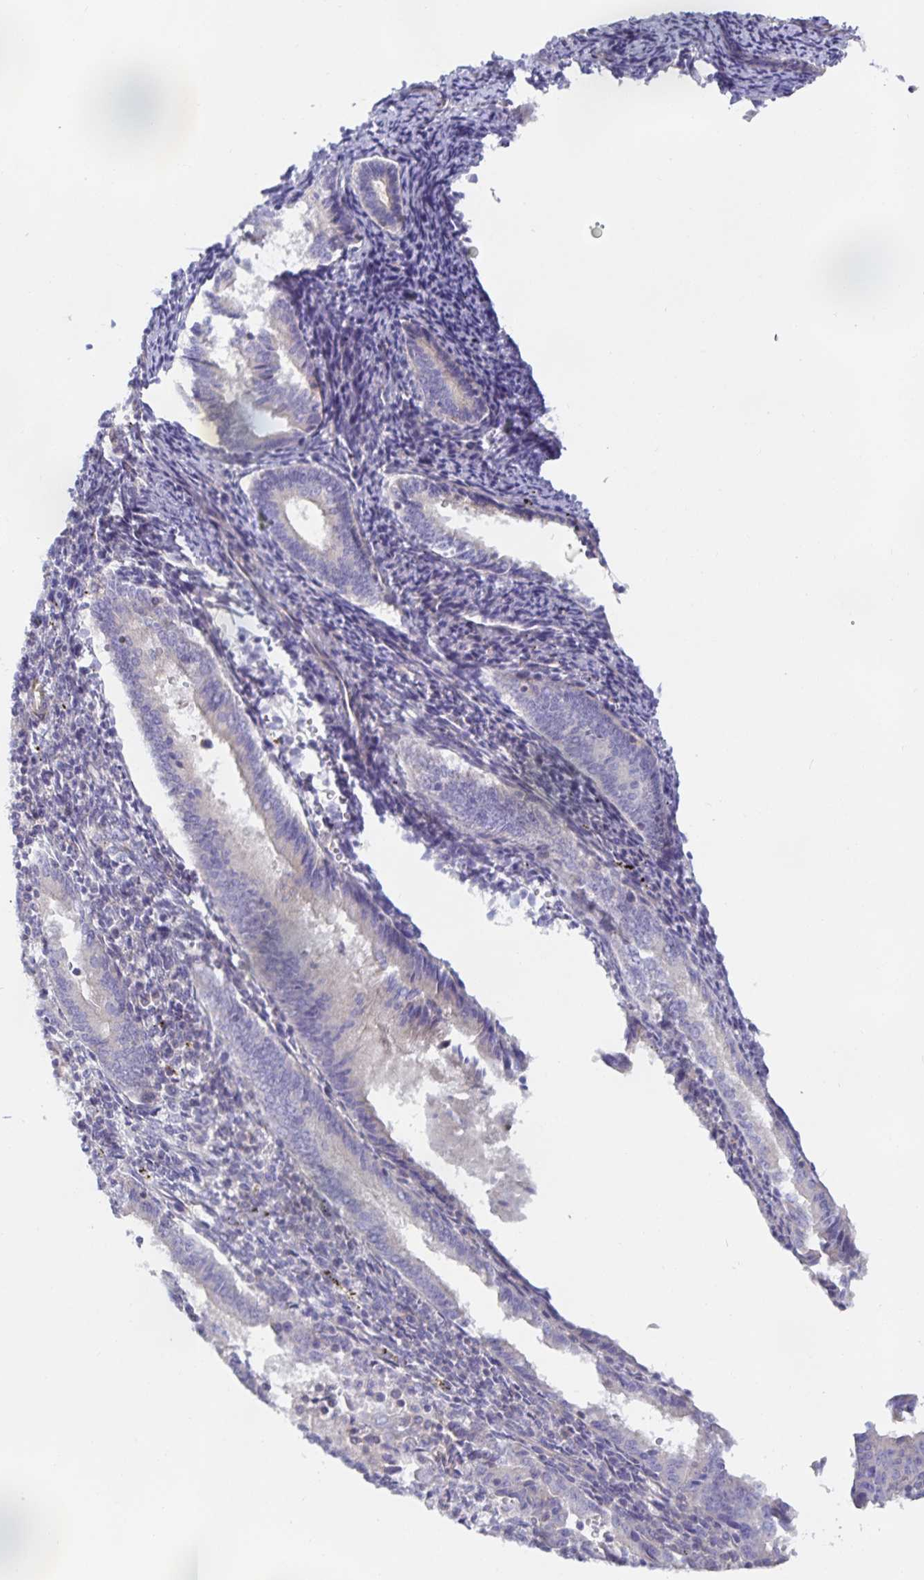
{"staining": {"intensity": "negative", "quantity": "none", "location": "none"}, "tissue": "endometrium", "cell_type": "Cells in endometrial stroma", "image_type": "normal", "snomed": [{"axis": "morphology", "description": "Normal tissue, NOS"}, {"axis": "topography", "description": "Endometrium"}], "caption": "The histopathology image reveals no staining of cells in endometrial stroma in unremarkable endometrium.", "gene": "METTL22", "patient": {"sex": "female", "age": 41}}